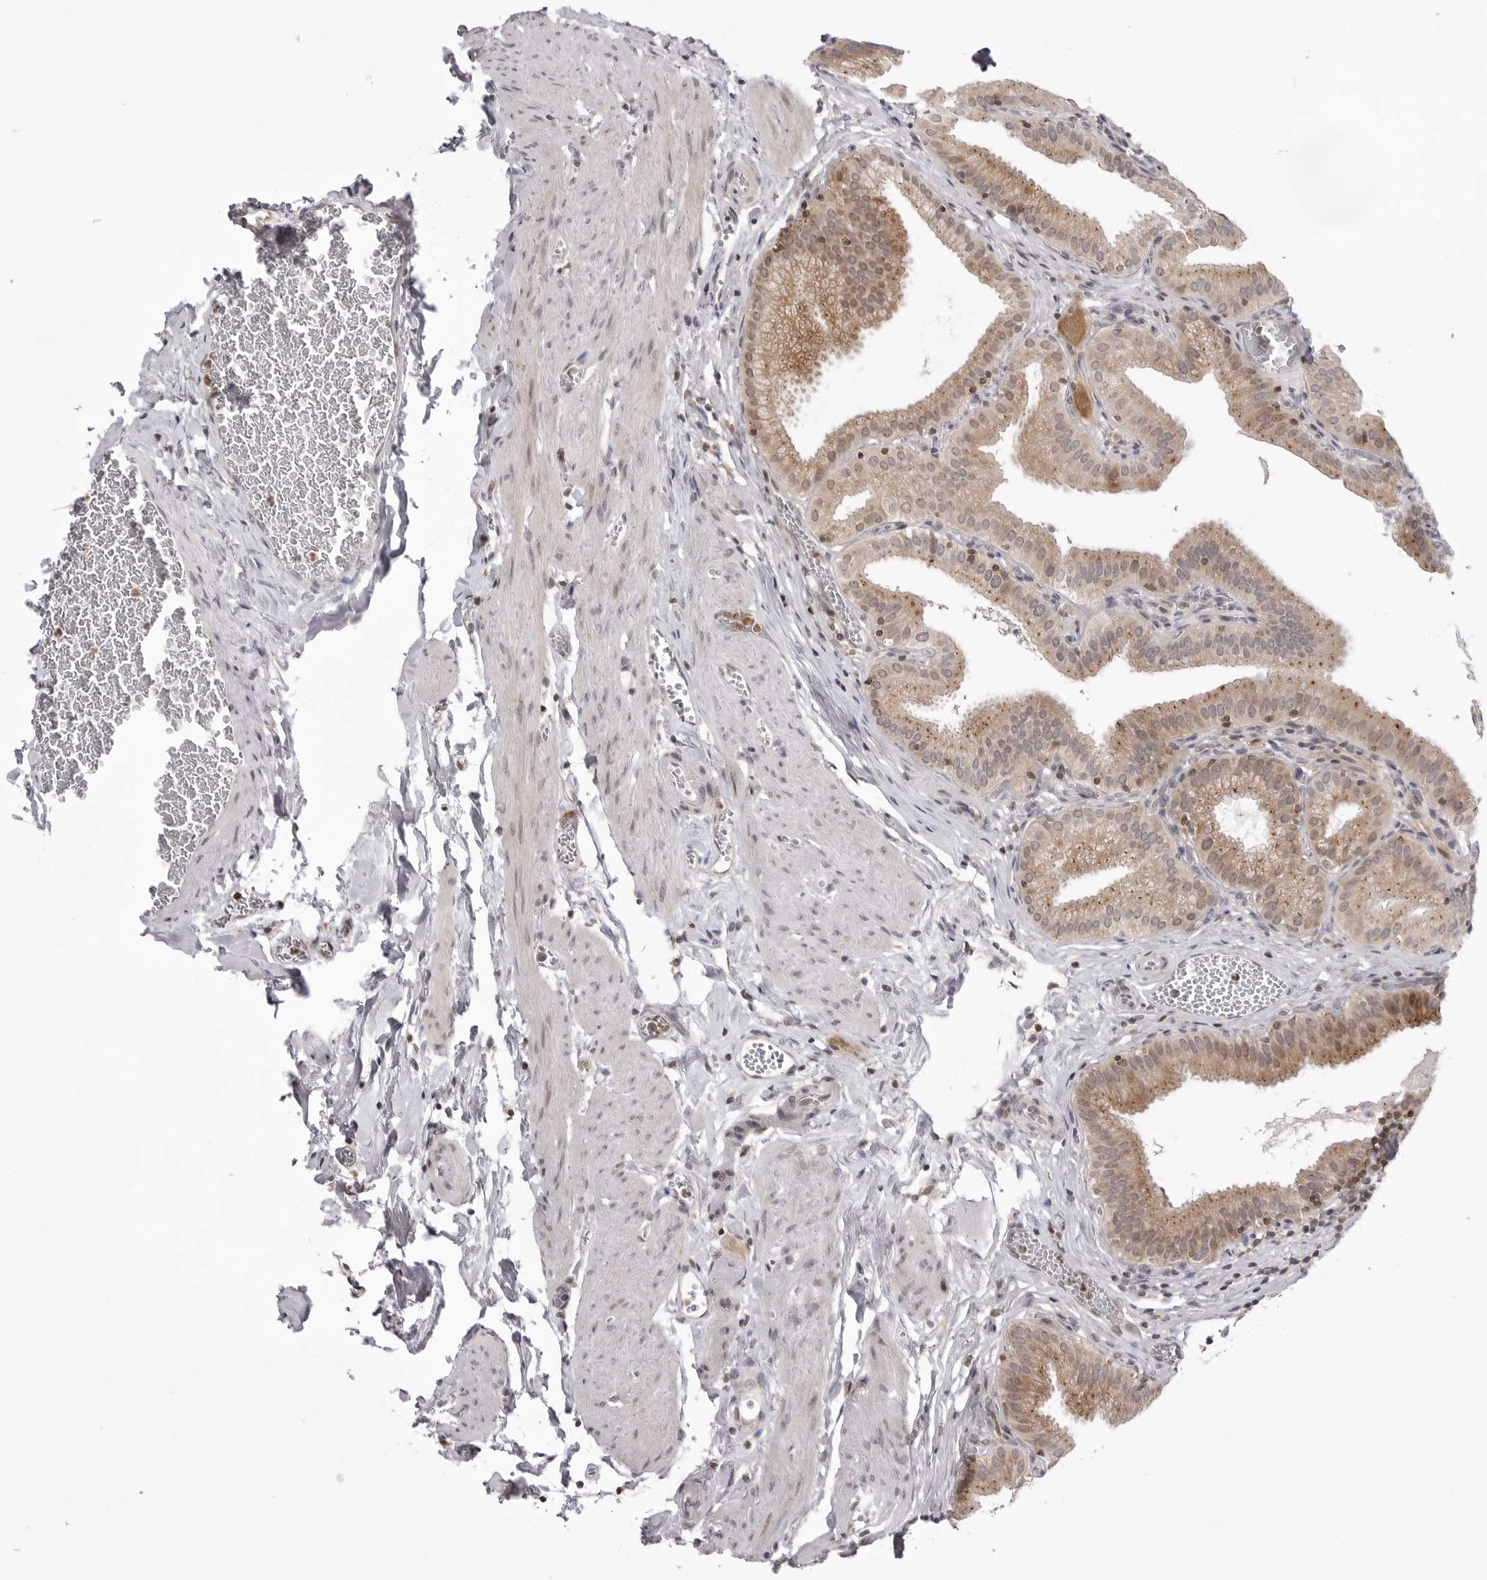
{"staining": {"intensity": "moderate", "quantity": ">75%", "location": "cytoplasmic/membranous"}, "tissue": "gallbladder", "cell_type": "Glandular cells", "image_type": "normal", "snomed": [{"axis": "morphology", "description": "Normal tissue, NOS"}, {"axis": "topography", "description": "Gallbladder"}], "caption": "Approximately >75% of glandular cells in normal gallbladder exhibit moderate cytoplasmic/membranous protein expression as visualized by brown immunohistochemical staining.", "gene": "PTK2B", "patient": {"sex": "male", "age": 54}}